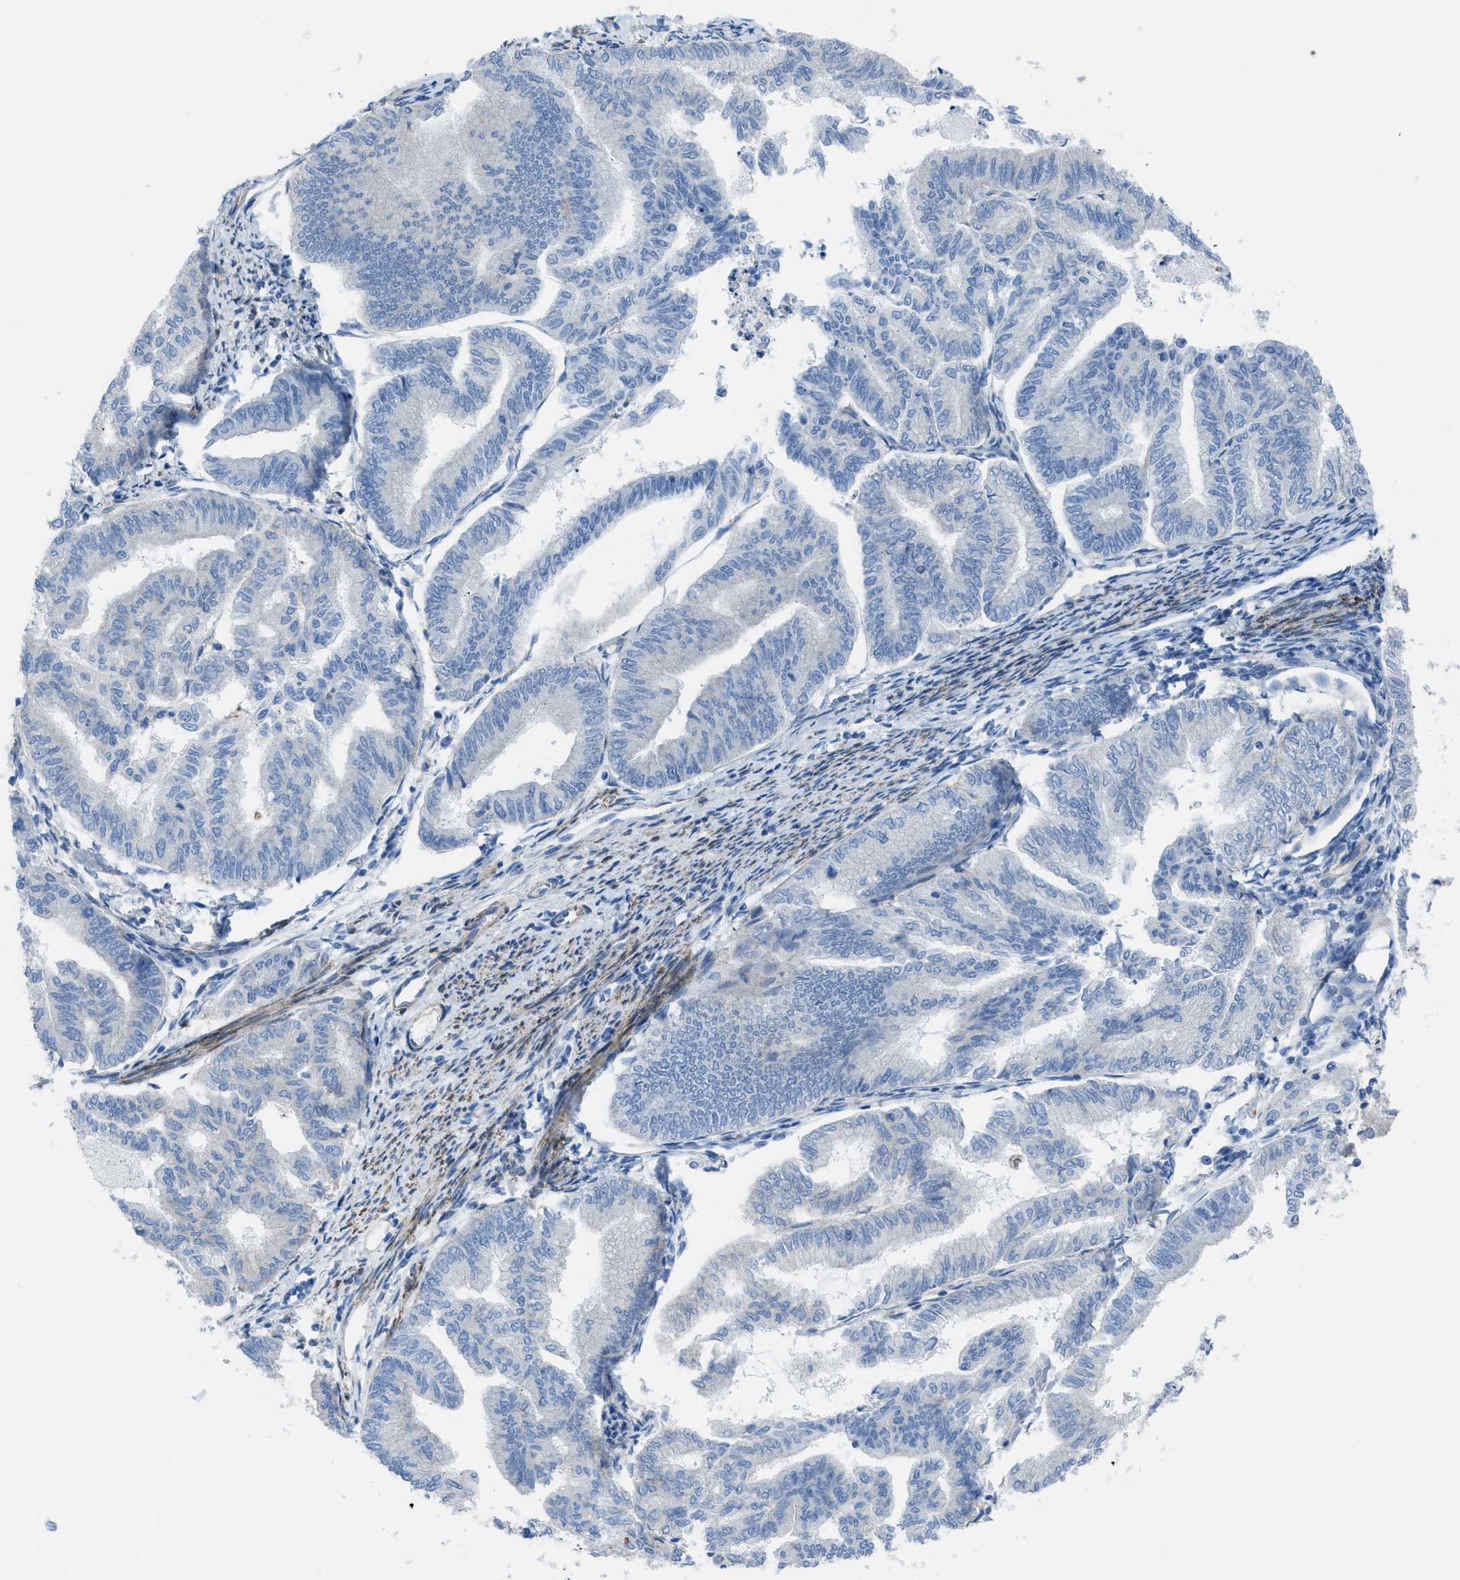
{"staining": {"intensity": "negative", "quantity": "none", "location": "none"}, "tissue": "endometrial cancer", "cell_type": "Tumor cells", "image_type": "cancer", "snomed": [{"axis": "morphology", "description": "Adenocarcinoma, NOS"}, {"axis": "topography", "description": "Endometrium"}], "caption": "Protein analysis of endometrial adenocarcinoma reveals no significant positivity in tumor cells.", "gene": "KCNH7", "patient": {"sex": "female", "age": 79}}